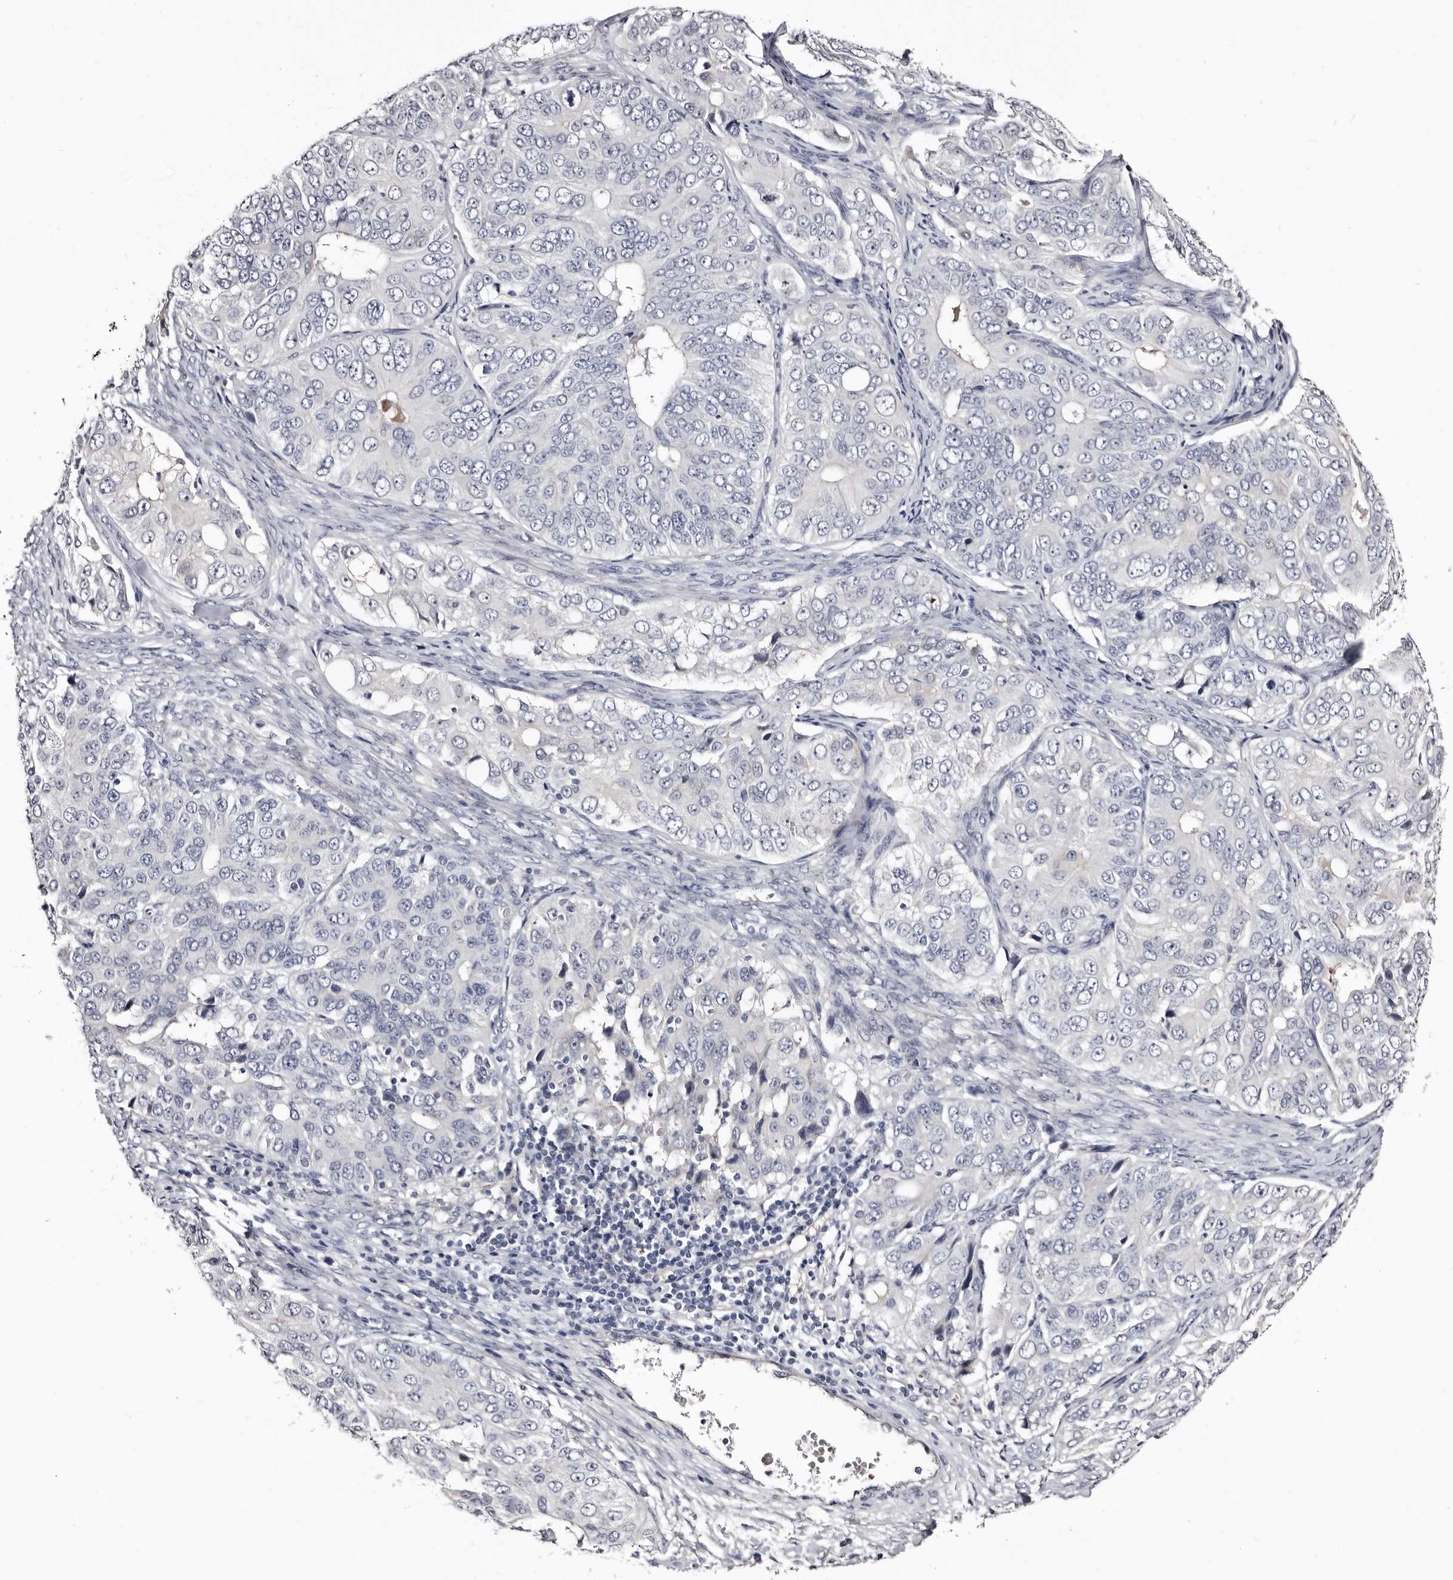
{"staining": {"intensity": "negative", "quantity": "none", "location": "none"}, "tissue": "ovarian cancer", "cell_type": "Tumor cells", "image_type": "cancer", "snomed": [{"axis": "morphology", "description": "Carcinoma, endometroid"}, {"axis": "topography", "description": "Ovary"}], "caption": "IHC photomicrograph of ovarian cancer (endometroid carcinoma) stained for a protein (brown), which exhibits no staining in tumor cells.", "gene": "BPGM", "patient": {"sex": "female", "age": 51}}